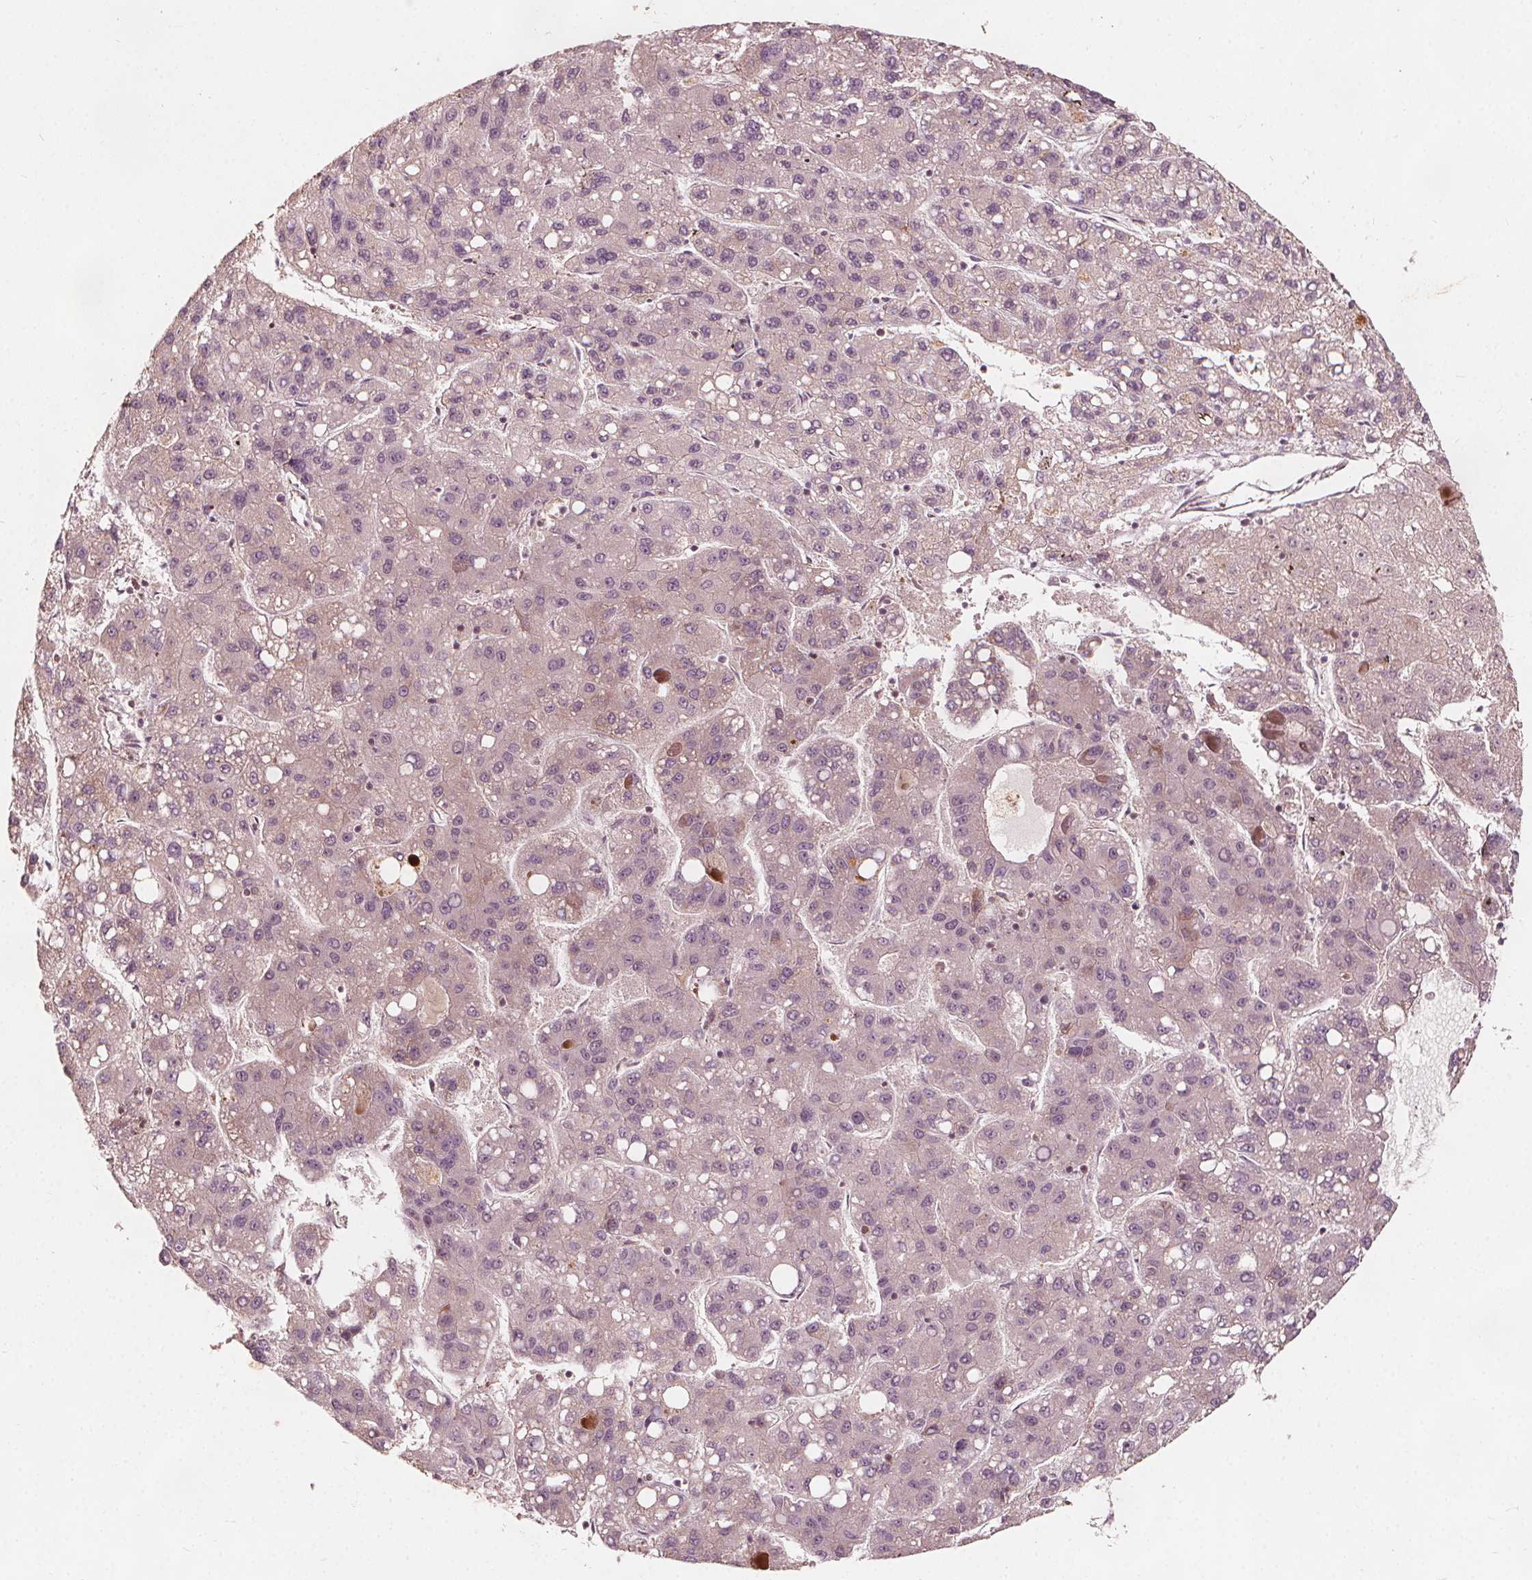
{"staining": {"intensity": "negative", "quantity": "none", "location": "none"}, "tissue": "liver cancer", "cell_type": "Tumor cells", "image_type": "cancer", "snomed": [{"axis": "morphology", "description": "Carcinoma, Hepatocellular, NOS"}, {"axis": "topography", "description": "Liver"}], "caption": "Micrograph shows no protein staining in tumor cells of liver cancer tissue. (Brightfield microscopy of DAB (3,3'-diaminobenzidine) immunohistochemistry (IHC) at high magnification).", "gene": "AIP", "patient": {"sex": "female", "age": 82}}